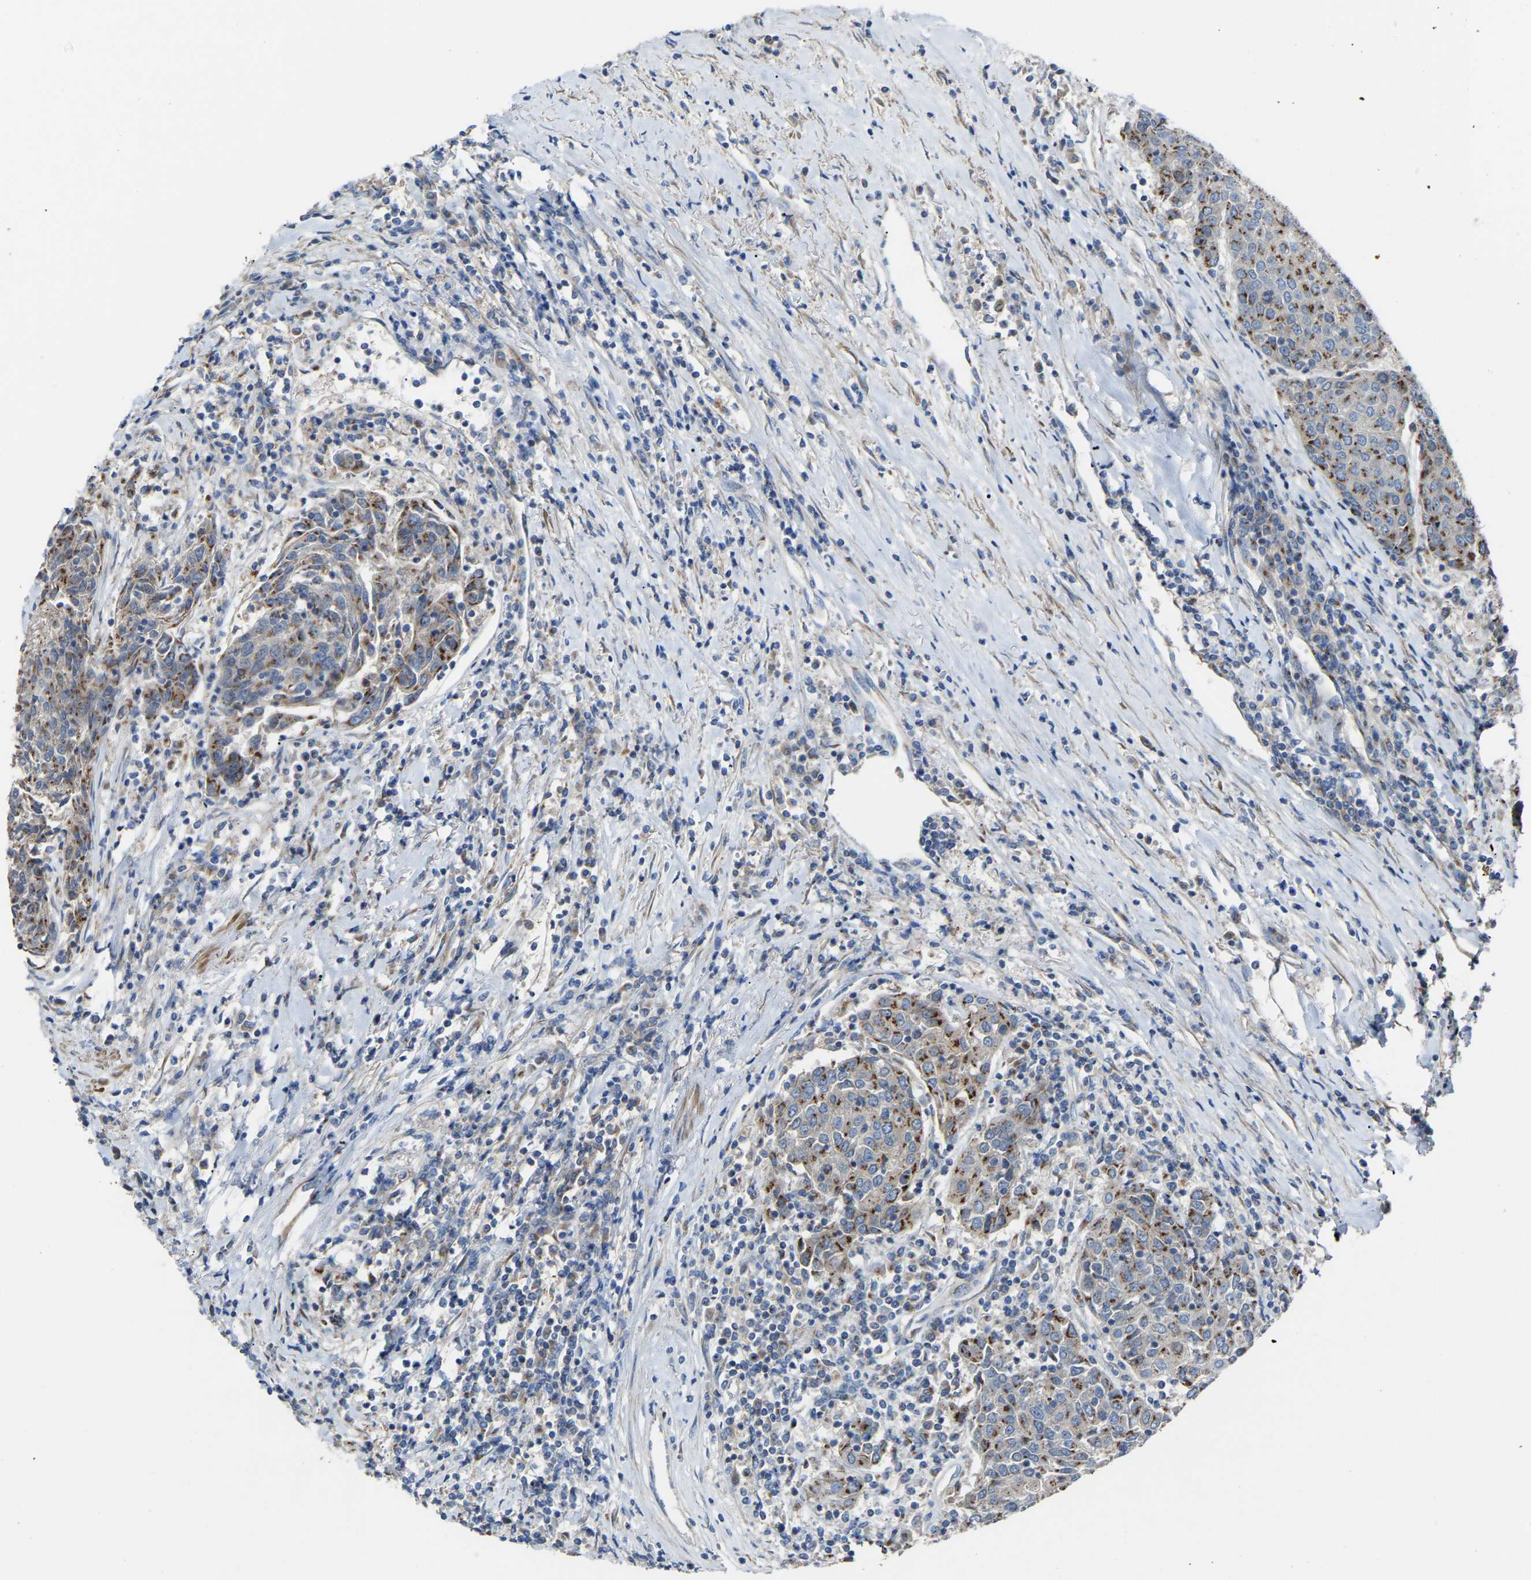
{"staining": {"intensity": "moderate", "quantity": ">75%", "location": "cytoplasmic/membranous"}, "tissue": "urothelial cancer", "cell_type": "Tumor cells", "image_type": "cancer", "snomed": [{"axis": "morphology", "description": "Urothelial carcinoma, High grade"}, {"axis": "topography", "description": "Urinary bladder"}], "caption": "The image reveals staining of urothelial cancer, revealing moderate cytoplasmic/membranous protein expression (brown color) within tumor cells. The protein of interest is stained brown, and the nuclei are stained in blue (DAB (3,3'-diaminobenzidine) IHC with brightfield microscopy, high magnification).", "gene": "CANT1", "patient": {"sex": "female", "age": 85}}